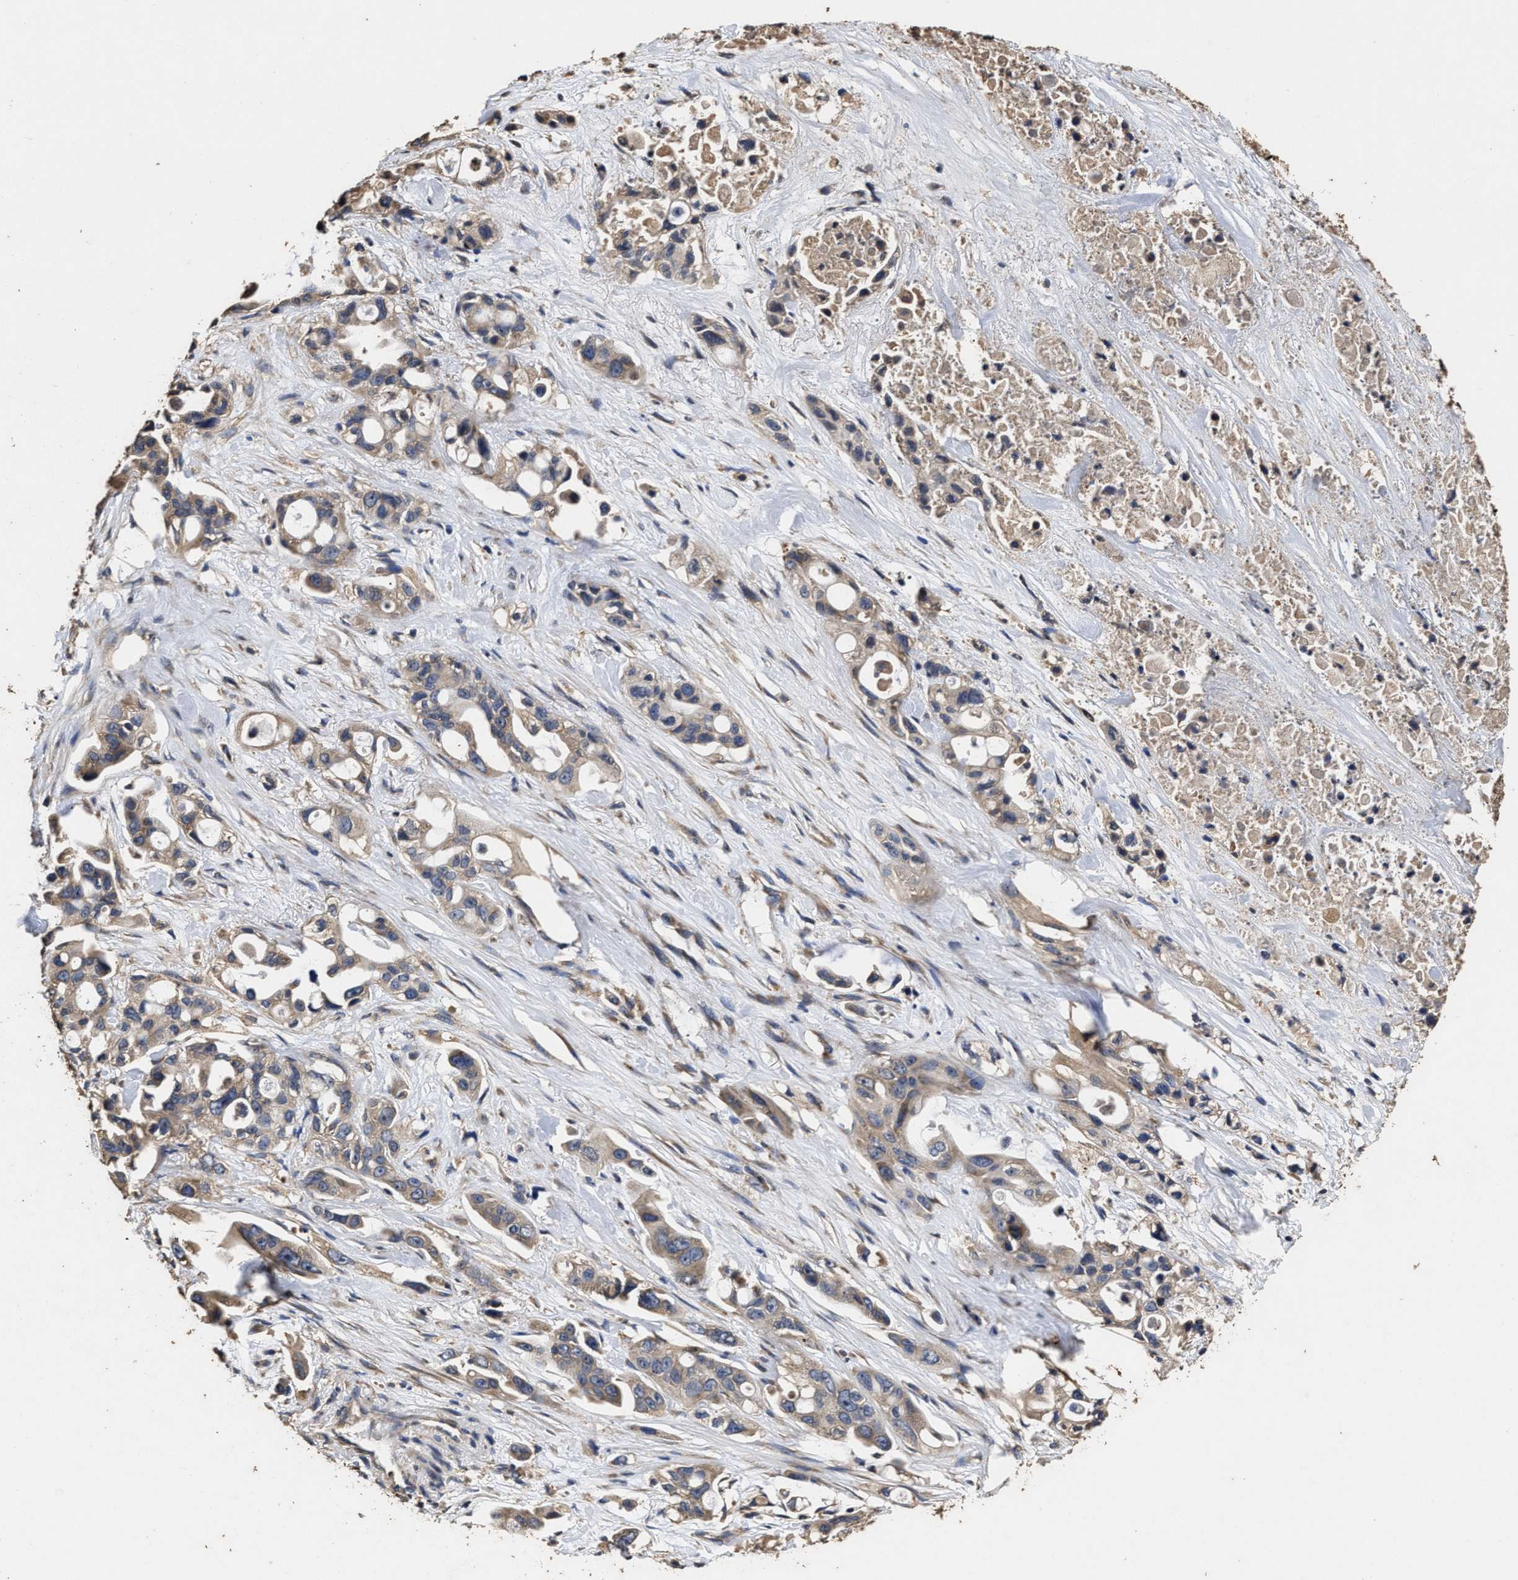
{"staining": {"intensity": "weak", "quantity": ">75%", "location": "cytoplasmic/membranous"}, "tissue": "pancreatic cancer", "cell_type": "Tumor cells", "image_type": "cancer", "snomed": [{"axis": "morphology", "description": "Adenocarcinoma, NOS"}, {"axis": "topography", "description": "Pancreas"}], "caption": "The micrograph displays a brown stain indicating the presence of a protein in the cytoplasmic/membranous of tumor cells in pancreatic adenocarcinoma.", "gene": "PPM1K", "patient": {"sex": "male", "age": 53}}